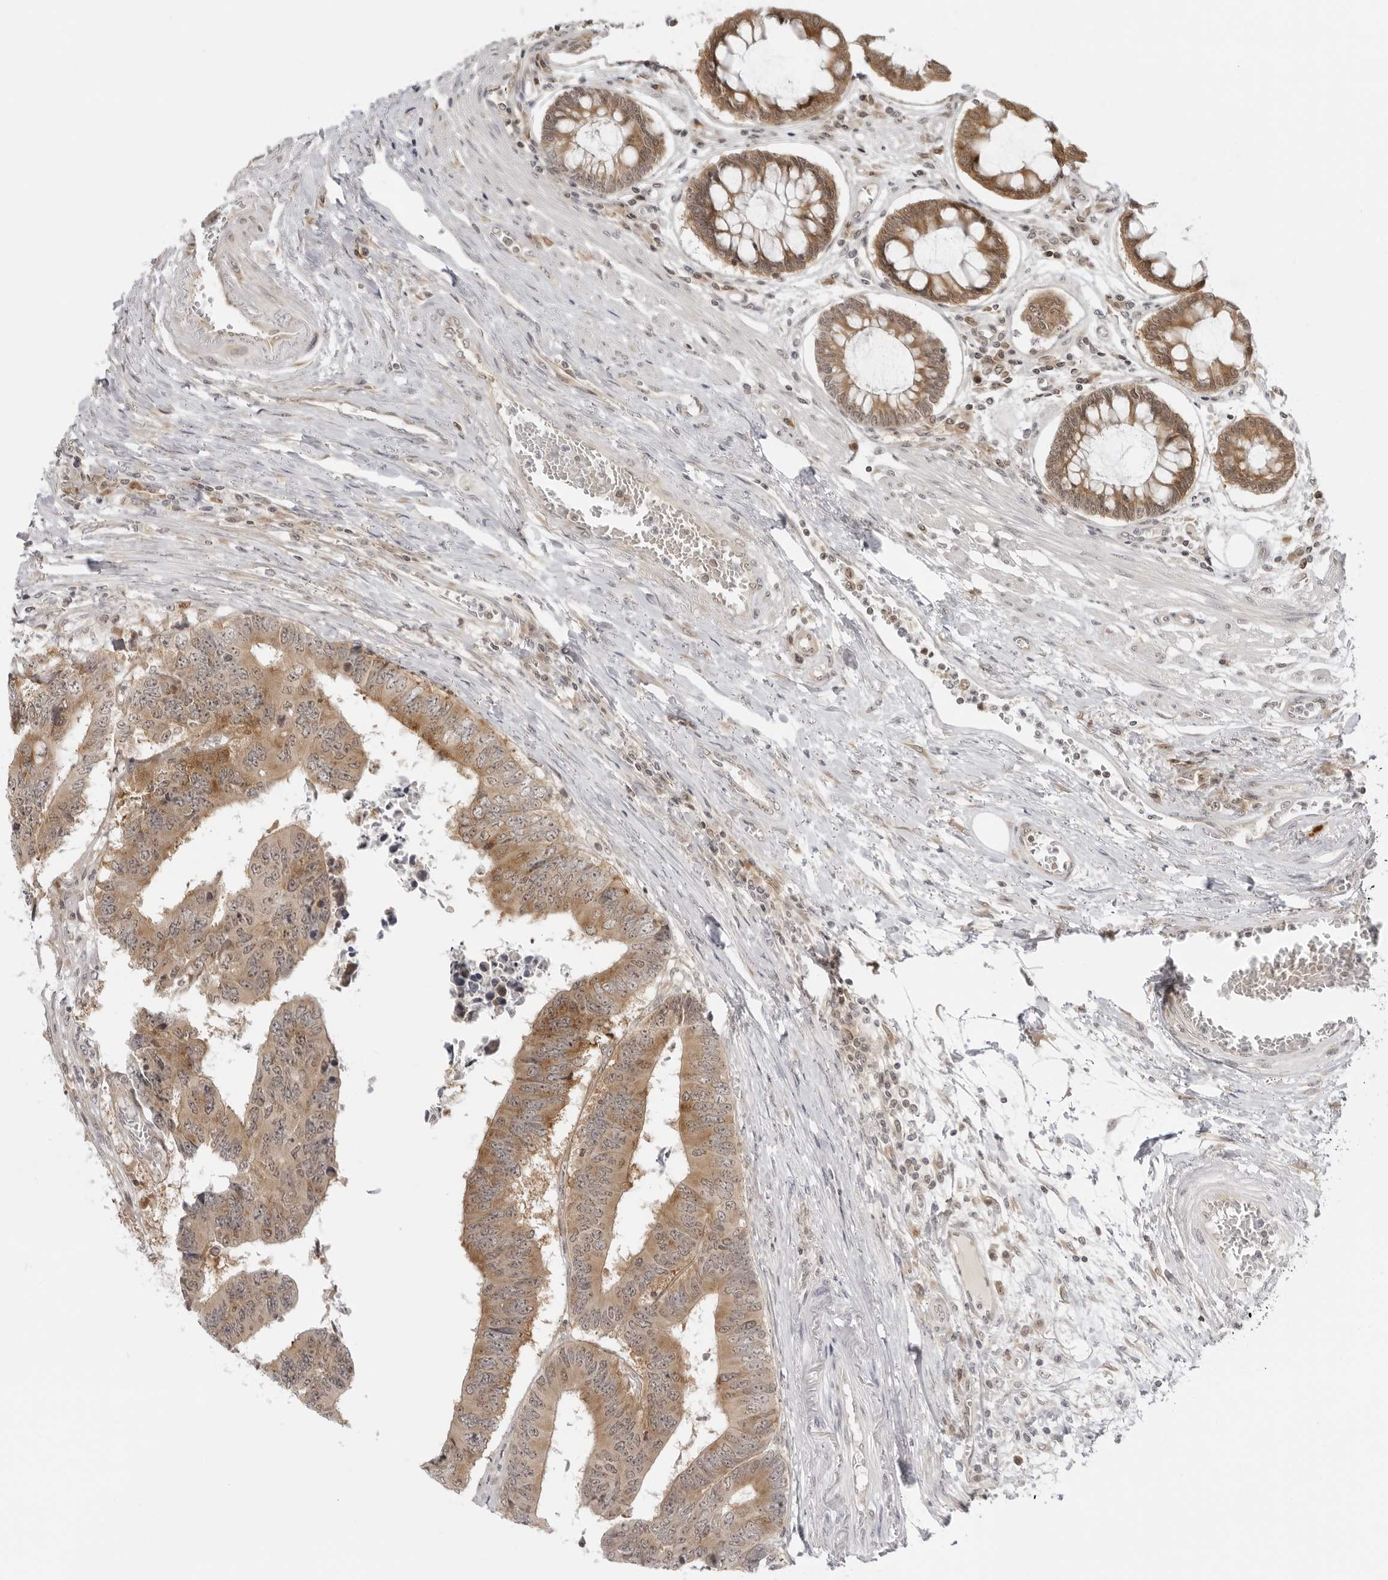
{"staining": {"intensity": "moderate", "quantity": ">75%", "location": "cytoplasmic/membranous"}, "tissue": "colorectal cancer", "cell_type": "Tumor cells", "image_type": "cancer", "snomed": [{"axis": "morphology", "description": "Adenocarcinoma, NOS"}, {"axis": "topography", "description": "Rectum"}], "caption": "Tumor cells demonstrate medium levels of moderate cytoplasmic/membranous expression in about >75% of cells in human adenocarcinoma (colorectal). (brown staining indicates protein expression, while blue staining denotes nuclei).", "gene": "PRRC2C", "patient": {"sex": "male", "age": 84}}